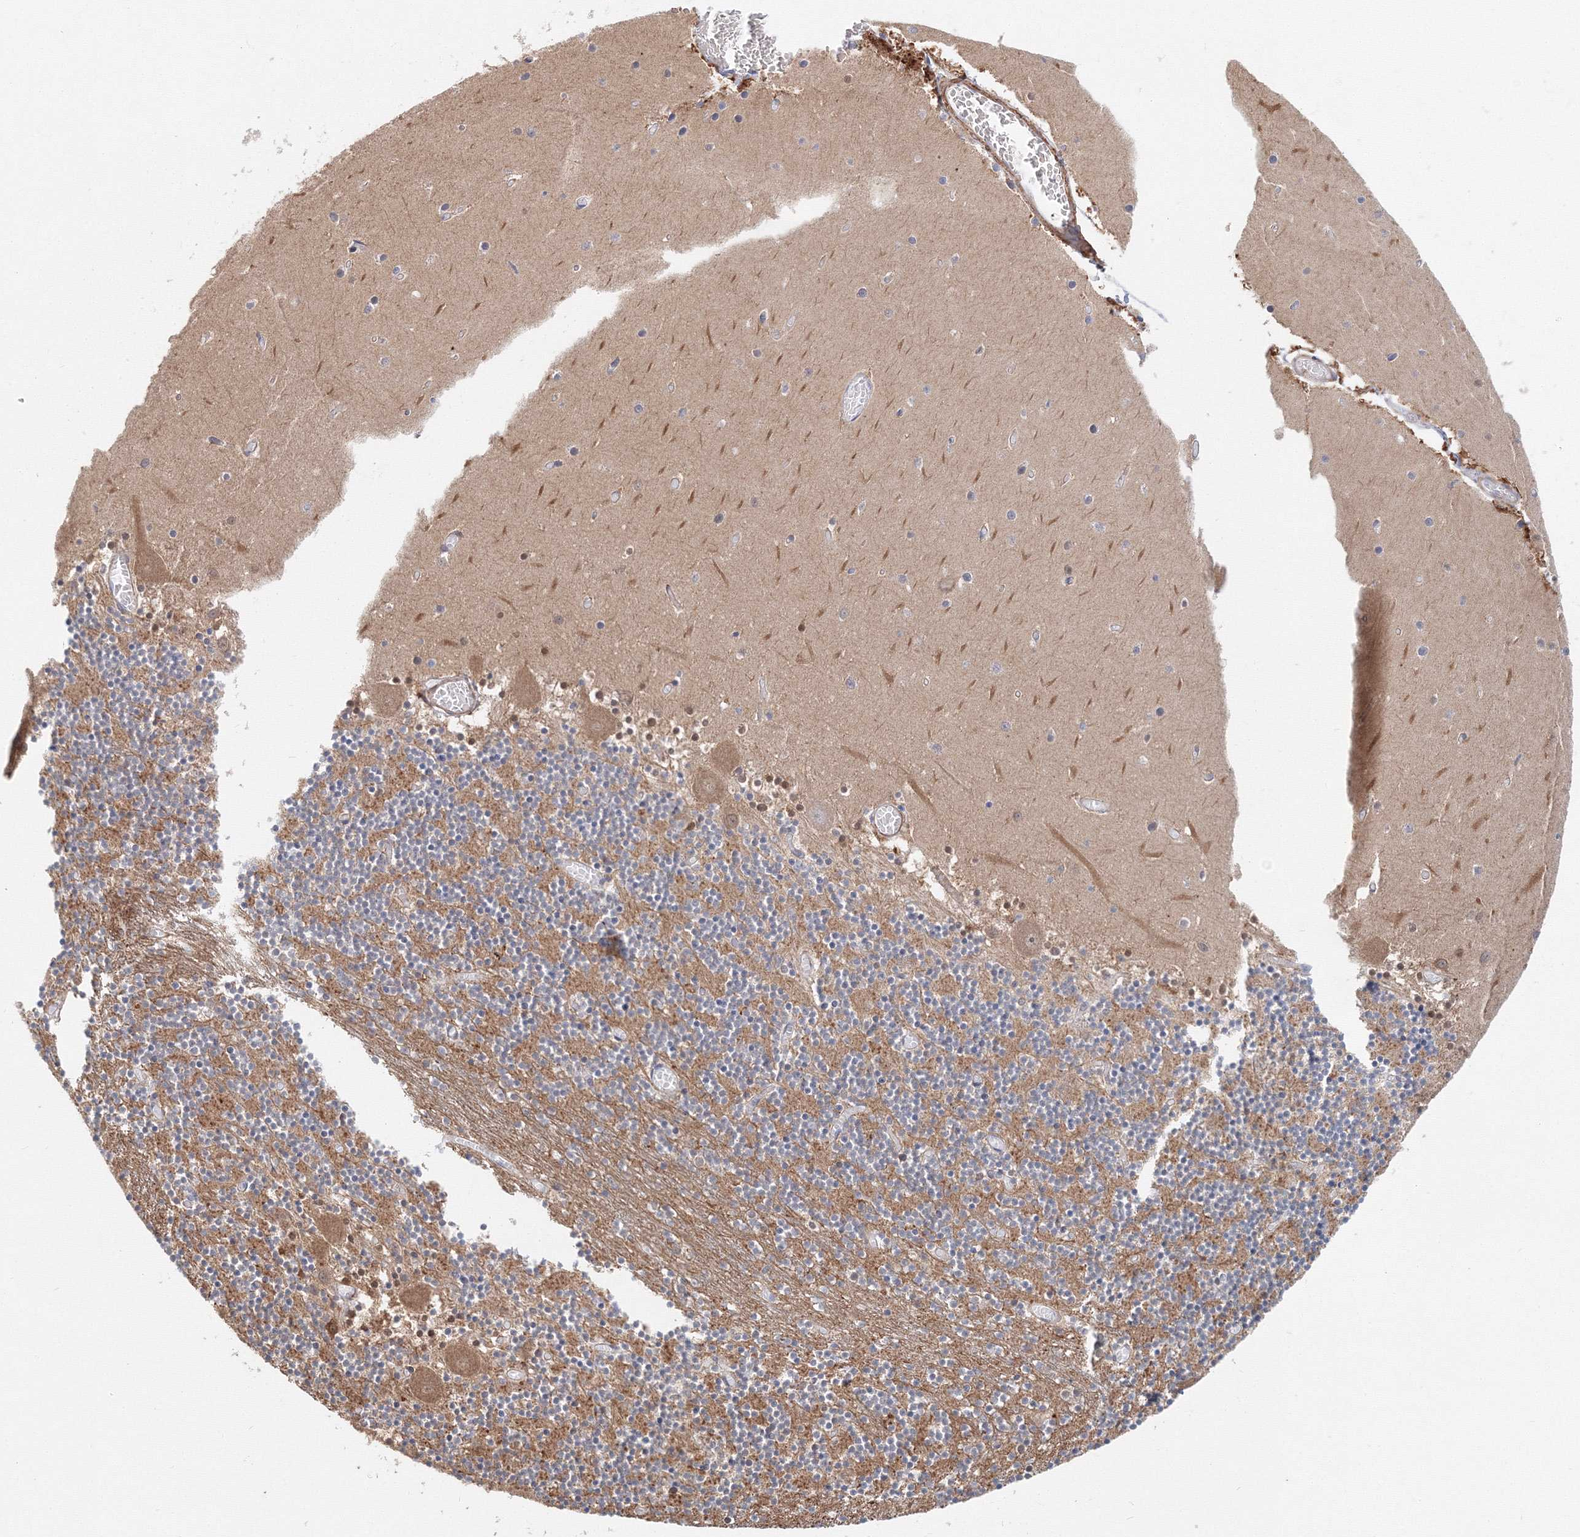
{"staining": {"intensity": "moderate", "quantity": ">75%", "location": "cytoplasmic/membranous"}, "tissue": "cerebellum", "cell_type": "Cells in granular layer", "image_type": "normal", "snomed": [{"axis": "morphology", "description": "Normal tissue, NOS"}, {"axis": "topography", "description": "Cerebellum"}], "caption": "Moderate cytoplasmic/membranous expression for a protein is appreciated in about >75% of cells in granular layer of benign cerebellum using immunohistochemistry.", "gene": "ARHGAP21", "patient": {"sex": "female", "age": 28}}